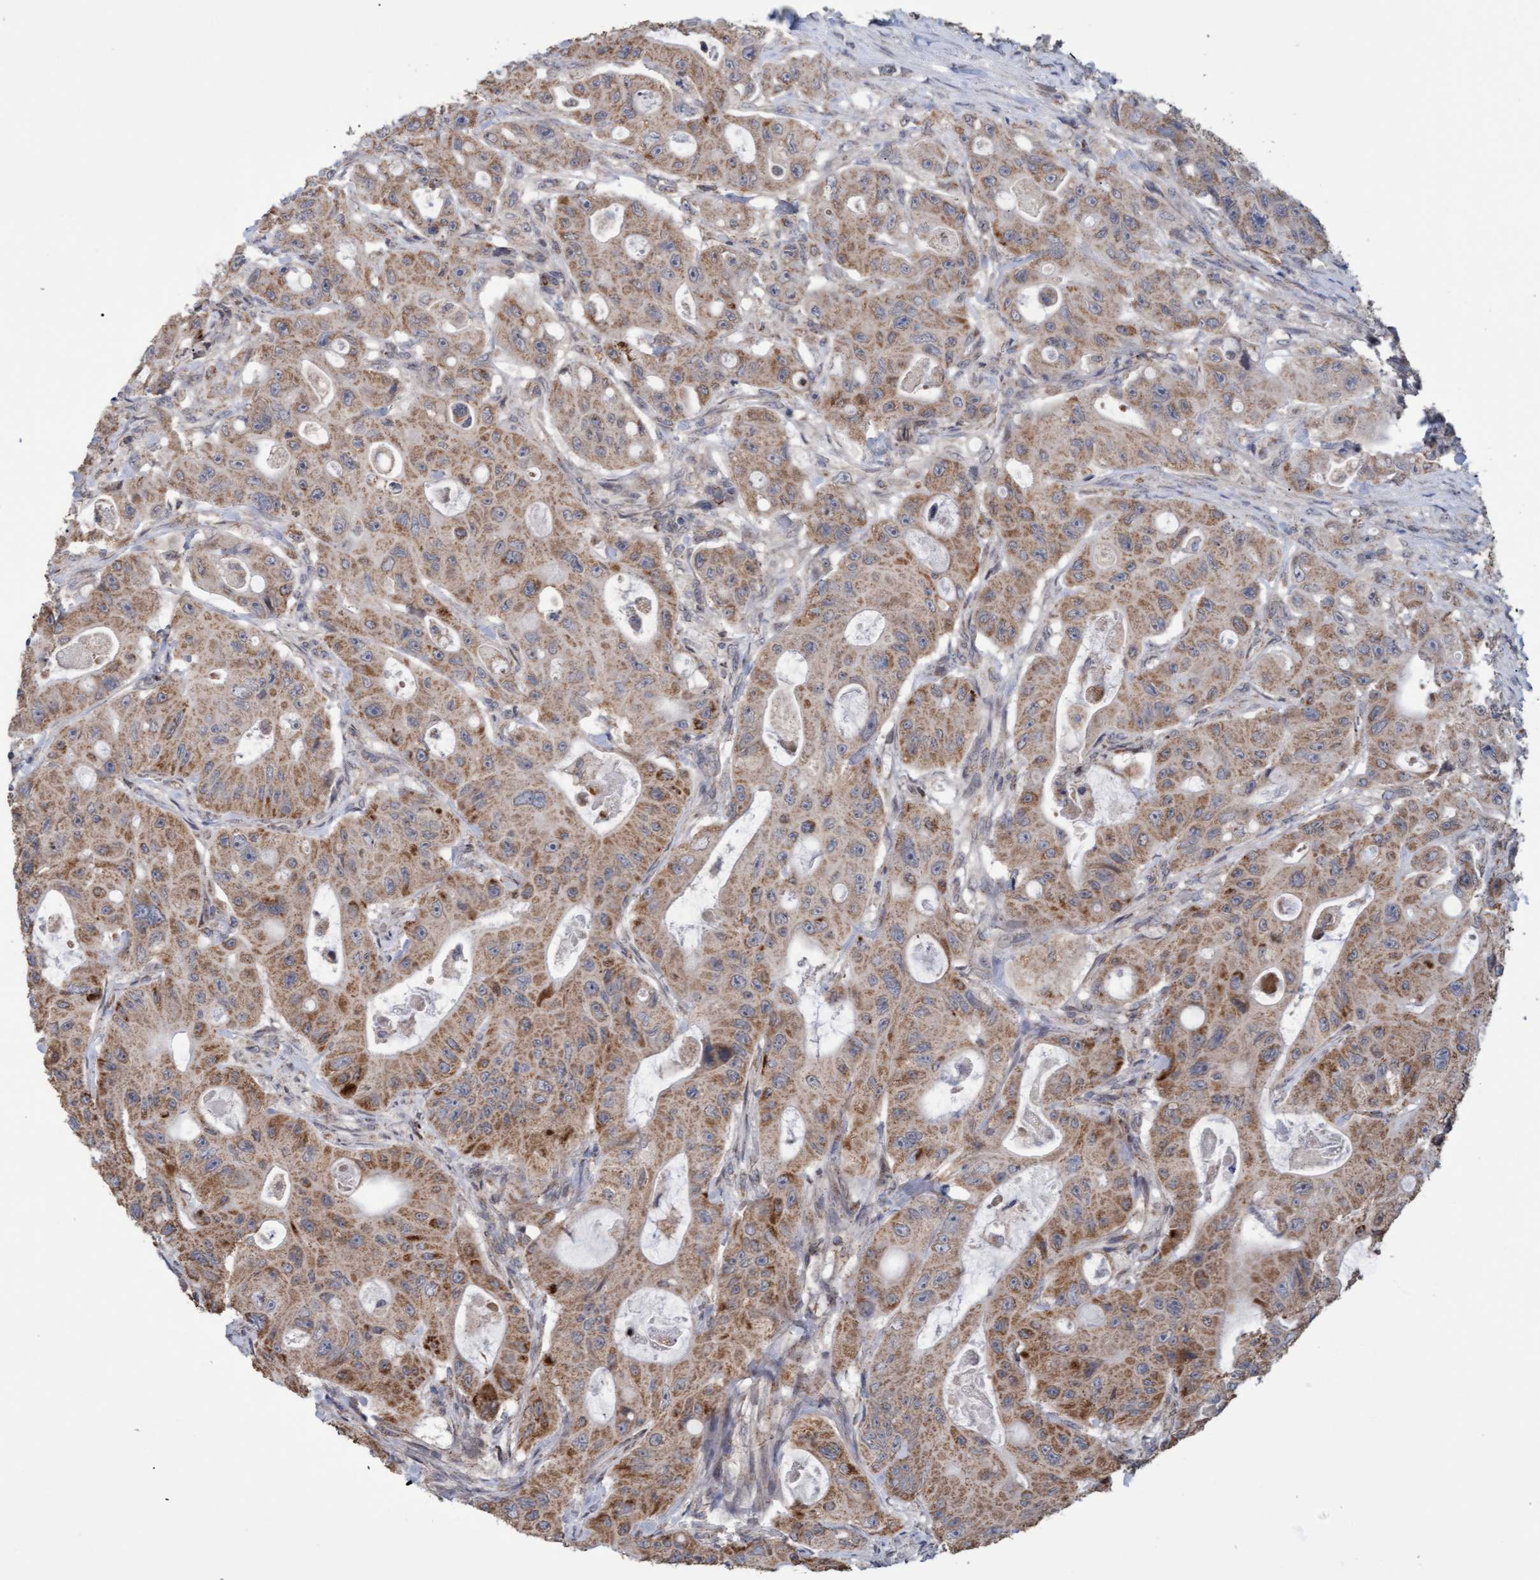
{"staining": {"intensity": "moderate", "quantity": ">75%", "location": "cytoplasmic/membranous"}, "tissue": "colorectal cancer", "cell_type": "Tumor cells", "image_type": "cancer", "snomed": [{"axis": "morphology", "description": "Adenocarcinoma, NOS"}, {"axis": "topography", "description": "Colon"}], "caption": "Adenocarcinoma (colorectal) tissue displays moderate cytoplasmic/membranous expression in approximately >75% of tumor cells The staining is performed using DAB (3,3'-diaminobenzidine) brown chromogen to label protein expression. The nuclei are counter-stained blue using hematoxylin.", "gene": "MGLL", "patient": {"sex": "female", "age": 46}}